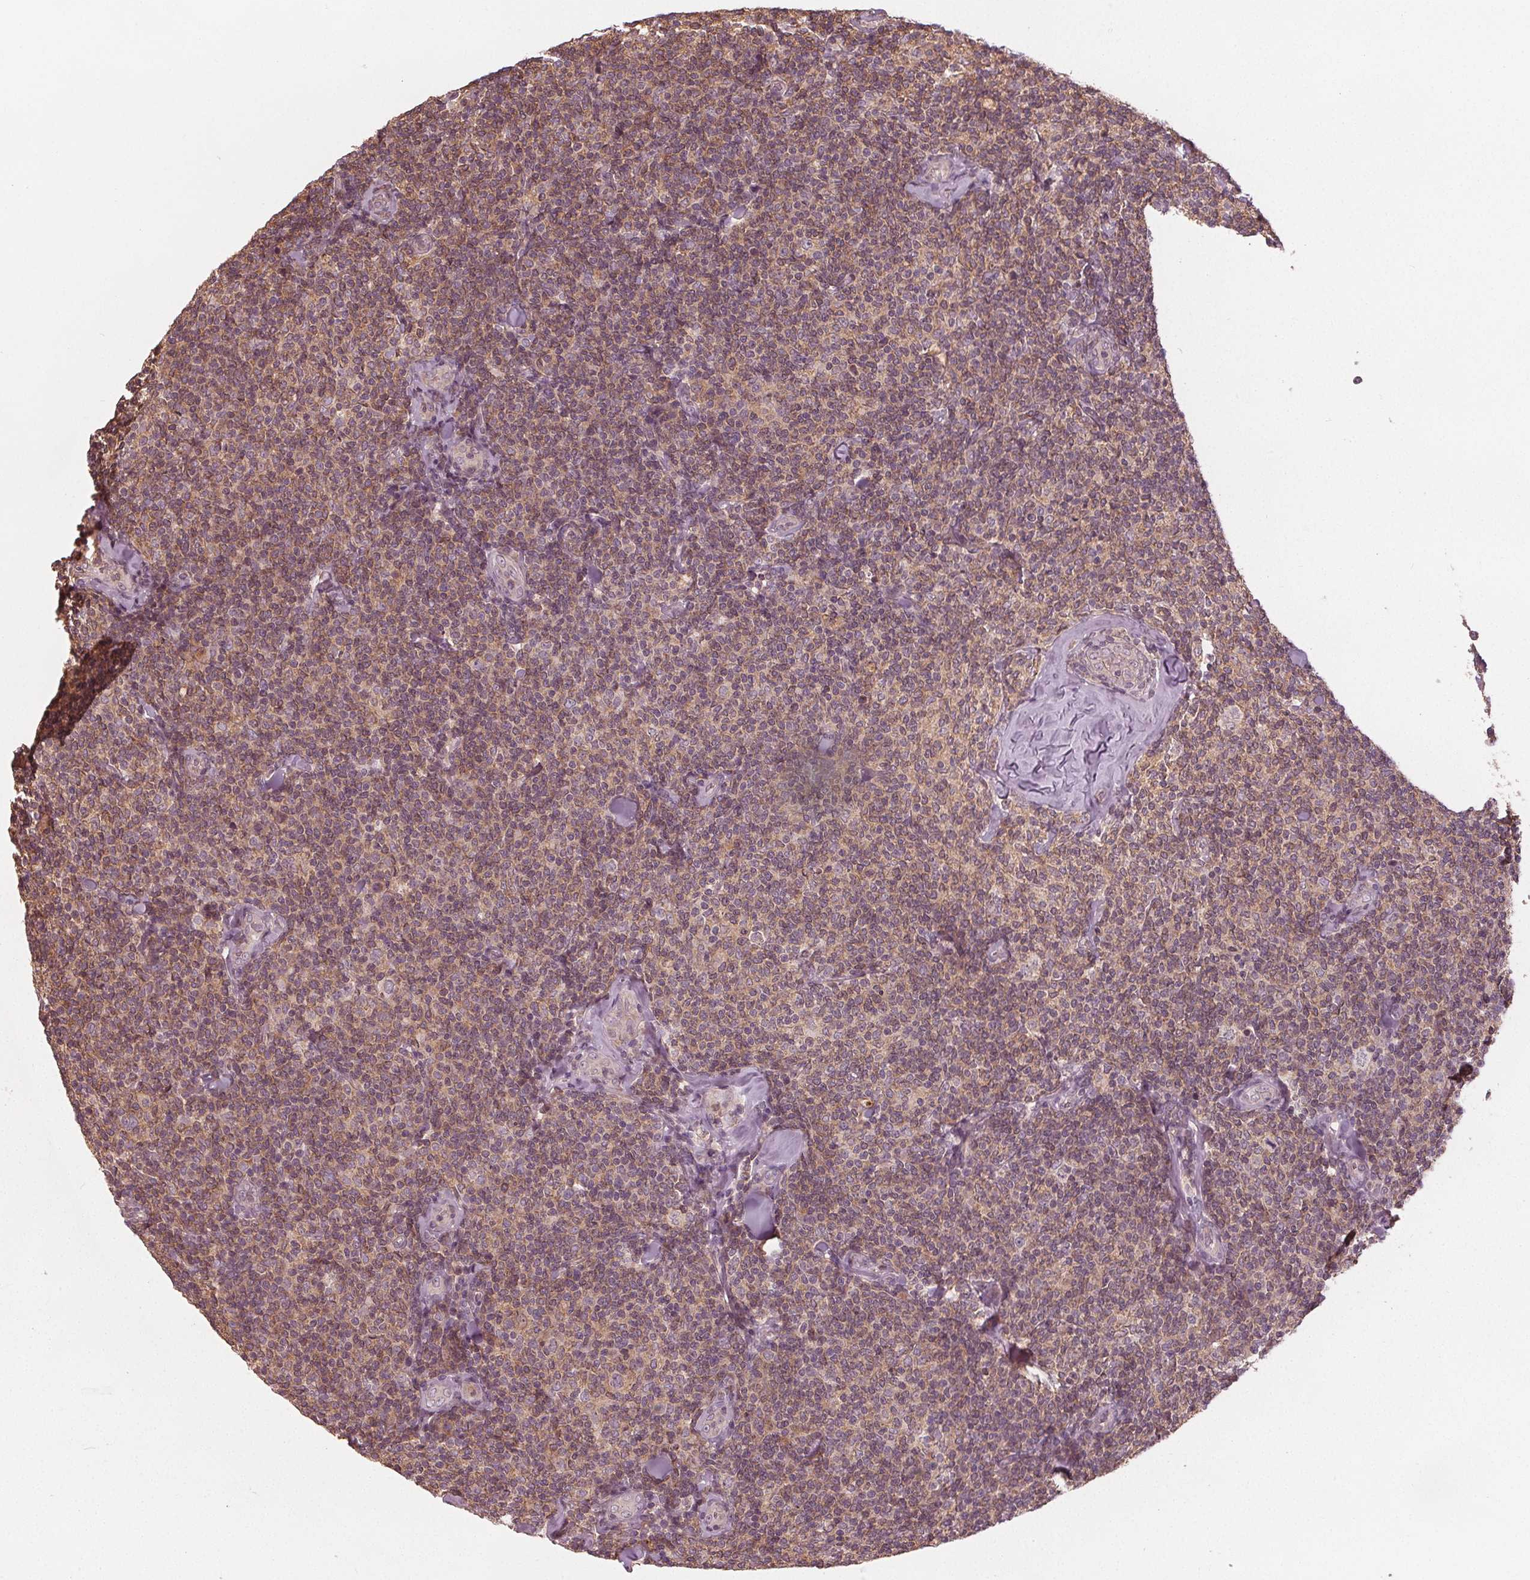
{"staining": {"intensity": "moderate", "quantity": "25%-75%", "location": "cytoplasmic/membranous"}, "tissue": "lymphoma", "cell_type": "Tumor cells", "image_type": "cancer", "snomed": [{"axis": "morphology", "description": "Malignant lymphoma, non-Hodgkin's type, Low grade"}, {"axis": "topography", "description": "Lymph node"}], "caption": "An immunohistochemistry (IHC) image of neoplastic tissue is shown. Protein staining in brown highlights moderate cytoplasmic/membranous positivity in low-grade malignant lymphoma, non-Hodgkin's type within tumor cells.", "gene": "GNB2", "patient": {"sex": "female", "age": 56}}